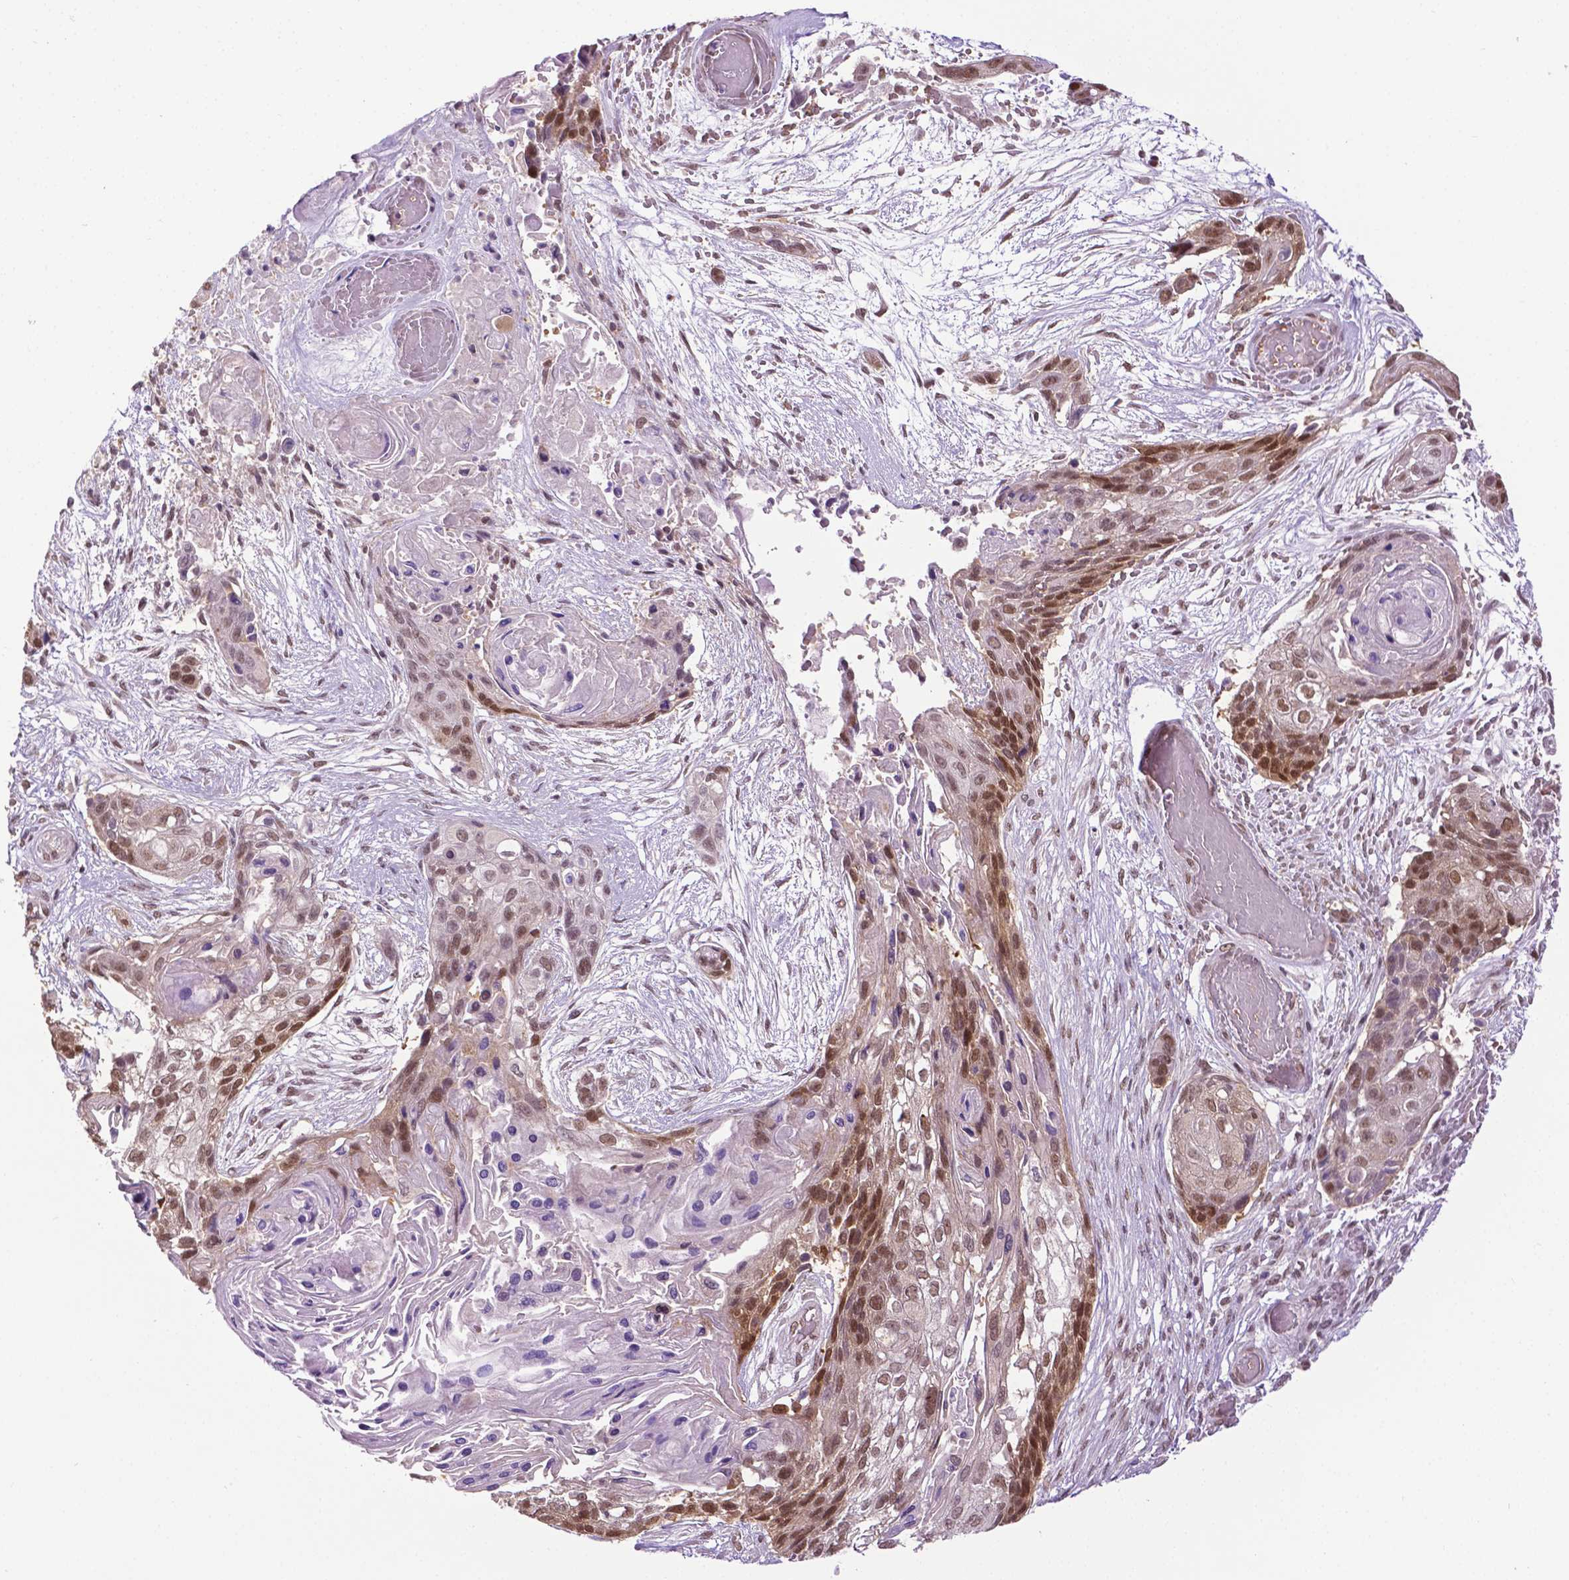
{"staining": {"intensity": "moderate", "quantity": ">75%", "location": "nuclear"}, "tissue": "lung cancer", "cell_type": "Tumor cells", "image_type": "cancer", "snomed": [{"axis": "morphology", "description": "Squamous cell carcinoma, NOS"}, {"axis": "topography", "description": "Lung"}], "caption": "The histopathology image shows staining of squamous cell carcinoma (lung), revealing moderate nuclear protein staining (brown color) within tumor cells. The staining was performed using DAB (3,3'-diaminobenzidine) to visualize the protein expression in brown, while the nuclei were stained in blue with hematoxylin (Magnification: 20x).", "gene": "UBQLN4", "patient": {"sex": "male", "age": 69}}